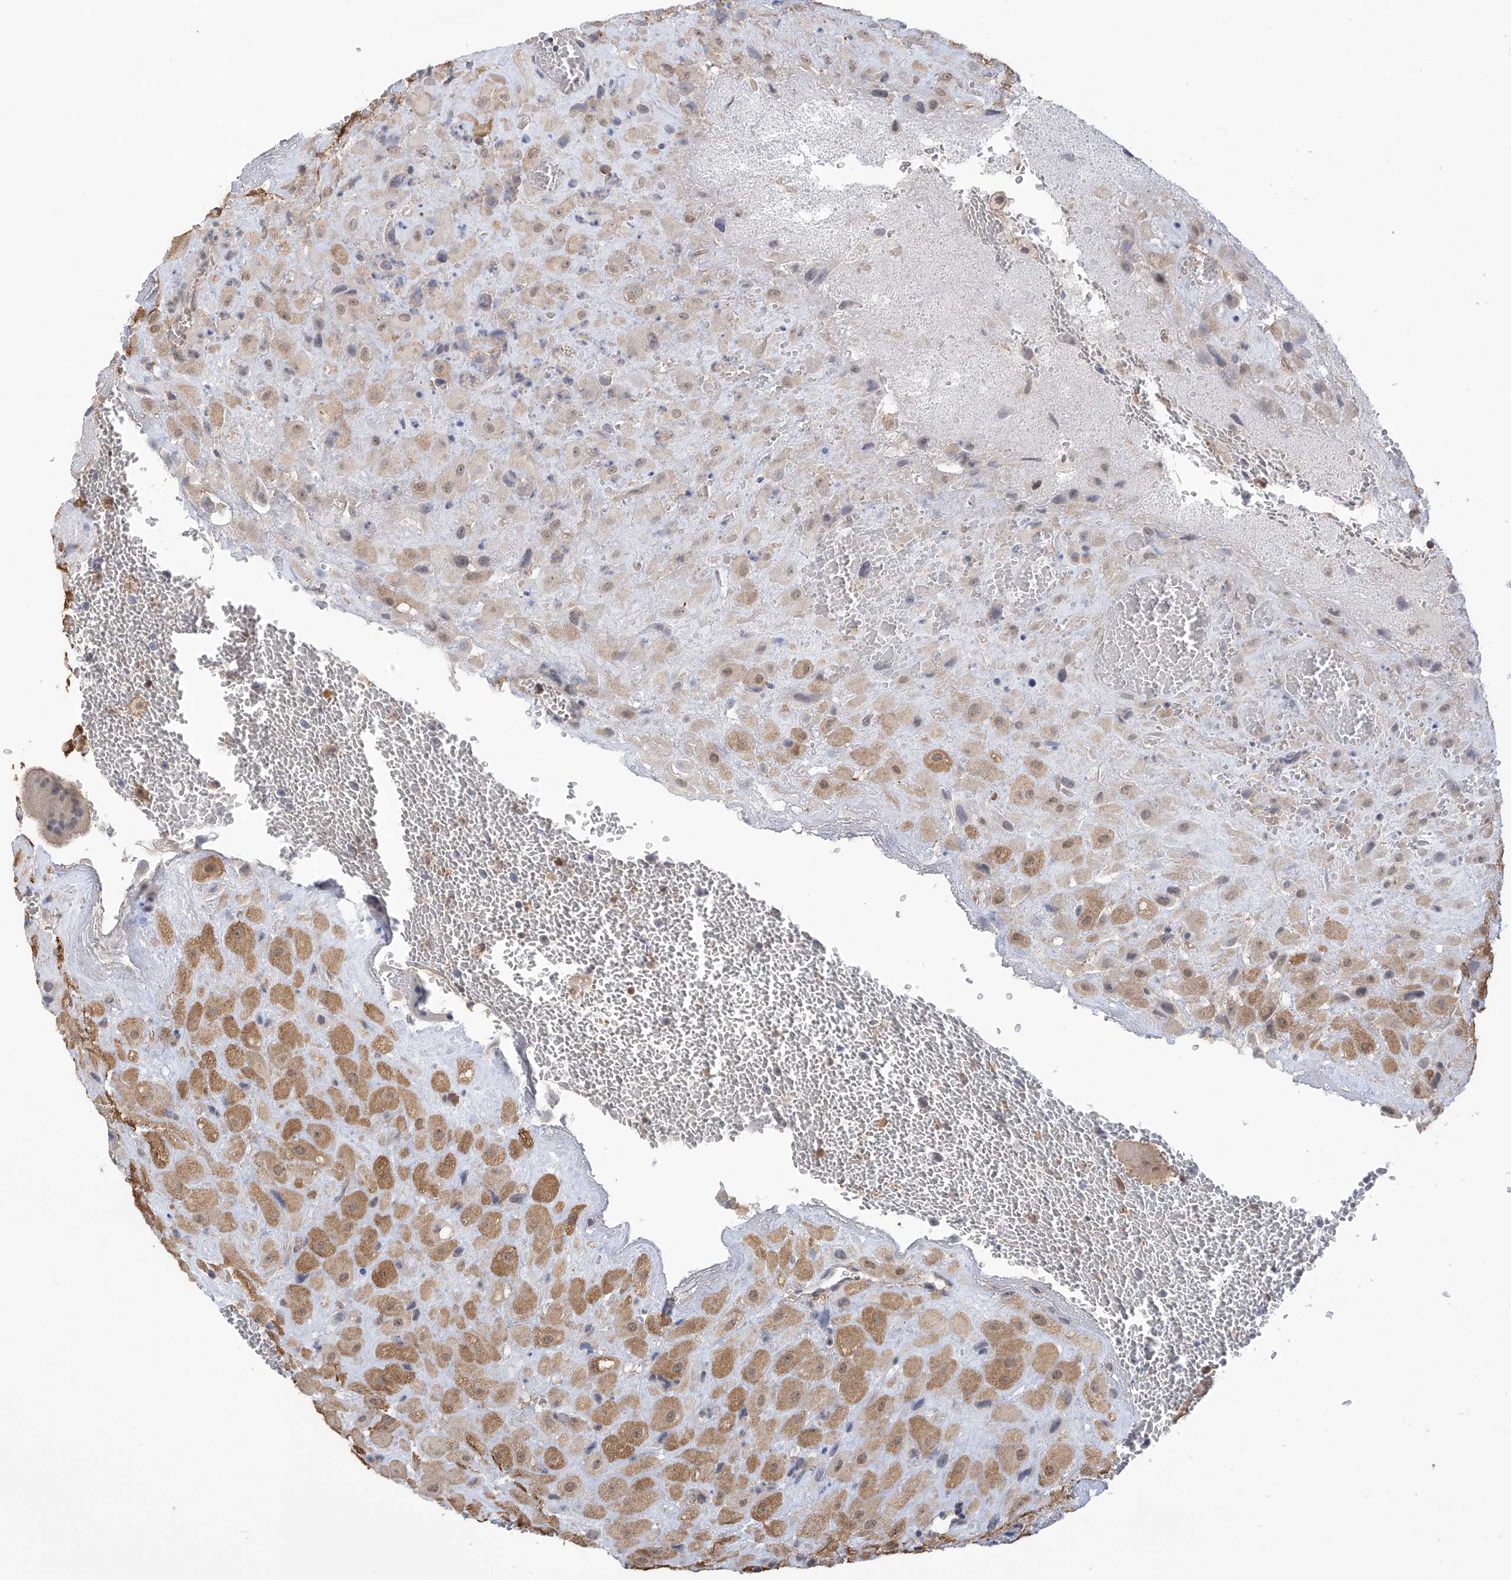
{"staining": {"intensity": "moderate", "quantity": ">75%", "location": "cytoplasmic/membranous,nuclear"}, "tissue": "placenta", "cell_type": "Decidual cells", "image_type": "normal", "snomed": [{"axis": "morphology", "description": "Normal tissue, NOS"}, {"axis": "topography", "description": "Placenta"}], "caption": "Protein staining reveals moderate cytoplasmic/membranous,nuclear staining in about >75% of decidual cells in benign placenta. The staining was performed using DAB to visualize the protein expression in brown, while the nuclei were stained in blue with hematoxylin (Magnification: 20x).", "gene": "KIAA1522", "patient": {"sex": "female", "age": 35}}